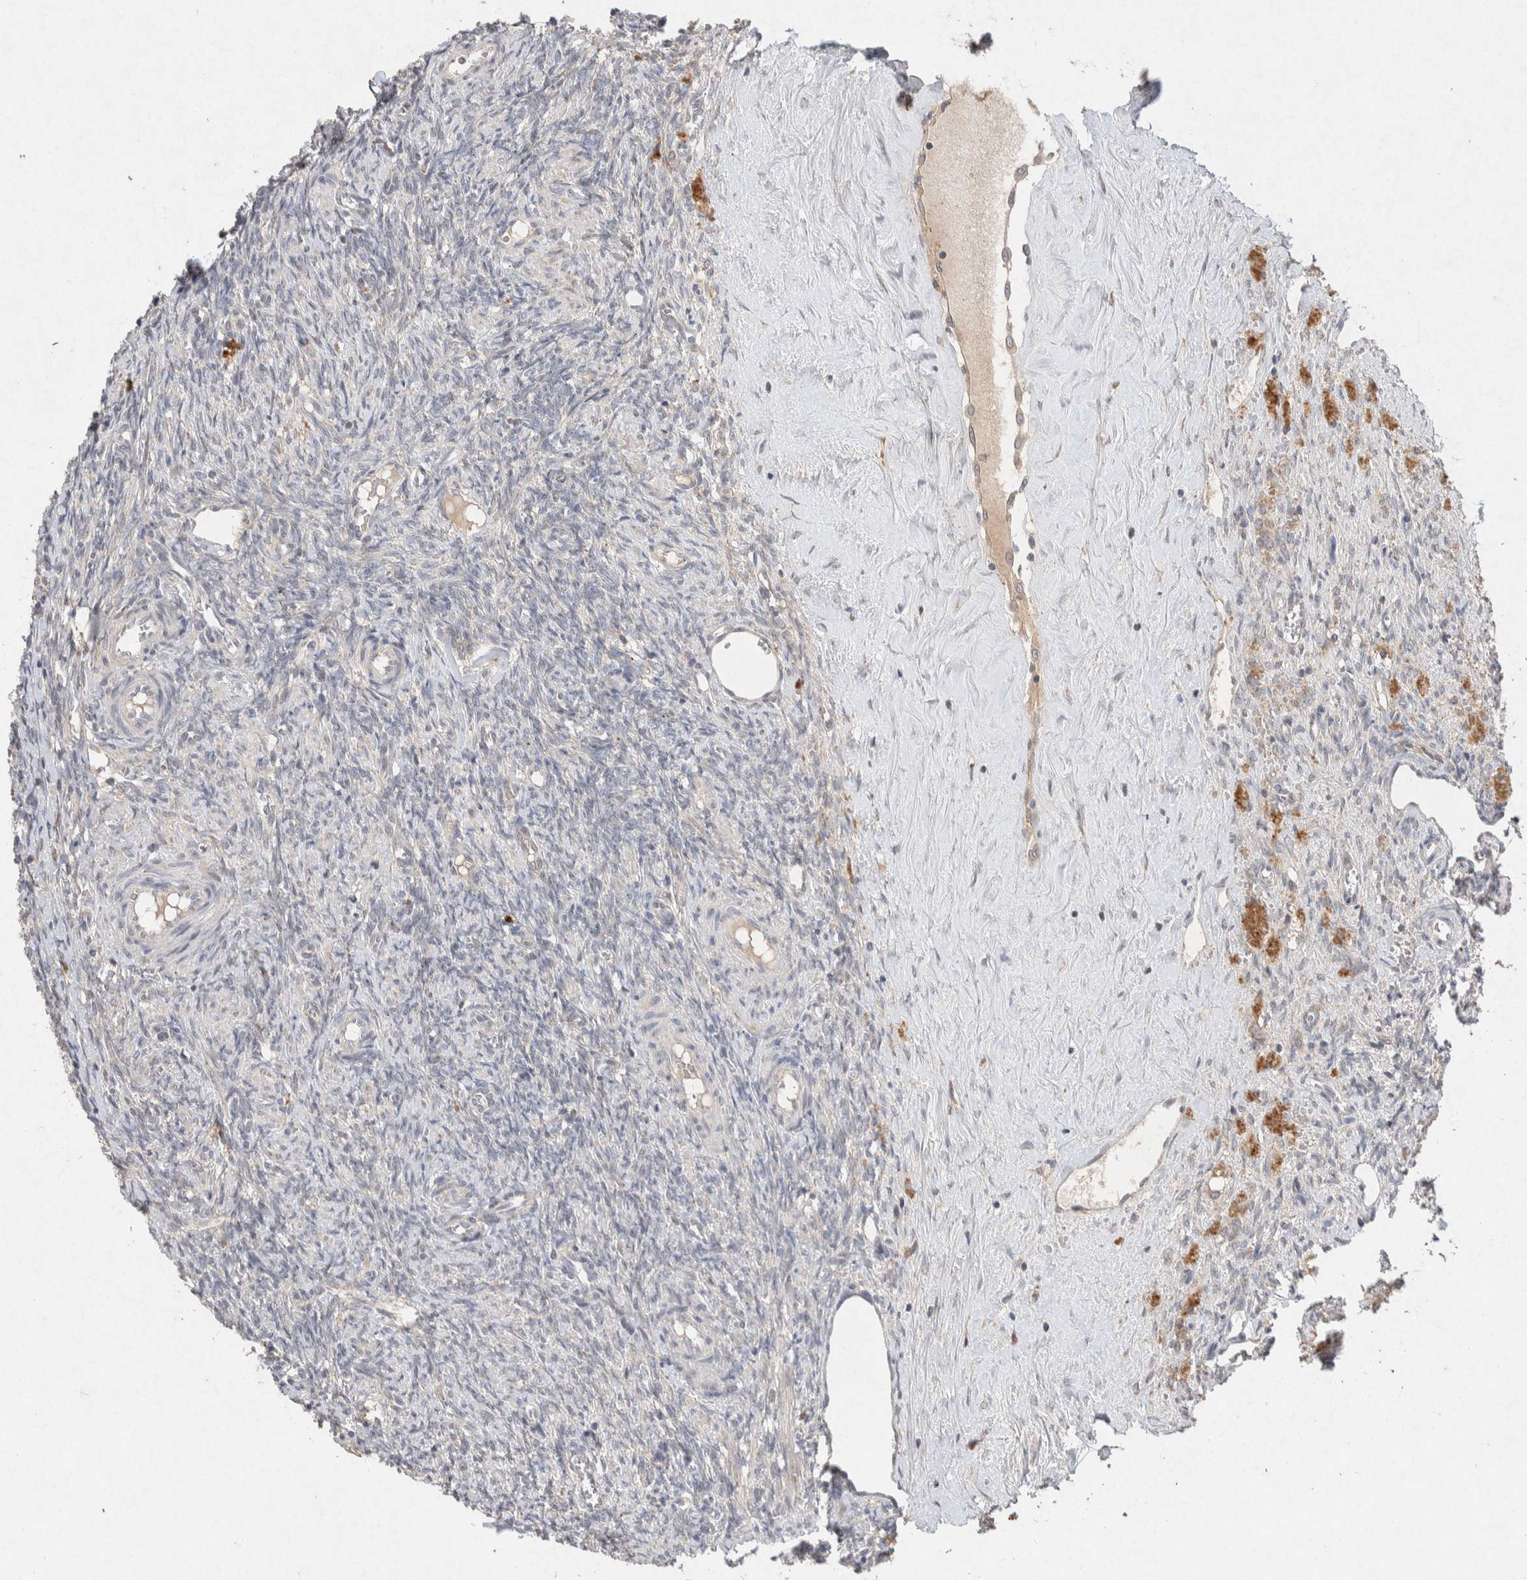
{"staining": {"intensity": "negative", "quantity": "none", "location": "none"}, "tissue": "ovary", "cell_type": "Follicle cells", "image_type": "normal", "snomed": [{"axis": "morphology", "description": "Normal tissue, NOS"}, {"axis": "topography", "description": "Ovary"}], "caption": "IHC of normal human ovary demonstrates no expression in follicle cells.", "gene": "CMTM4", "patient": {"sex": "female", "age": 41}}